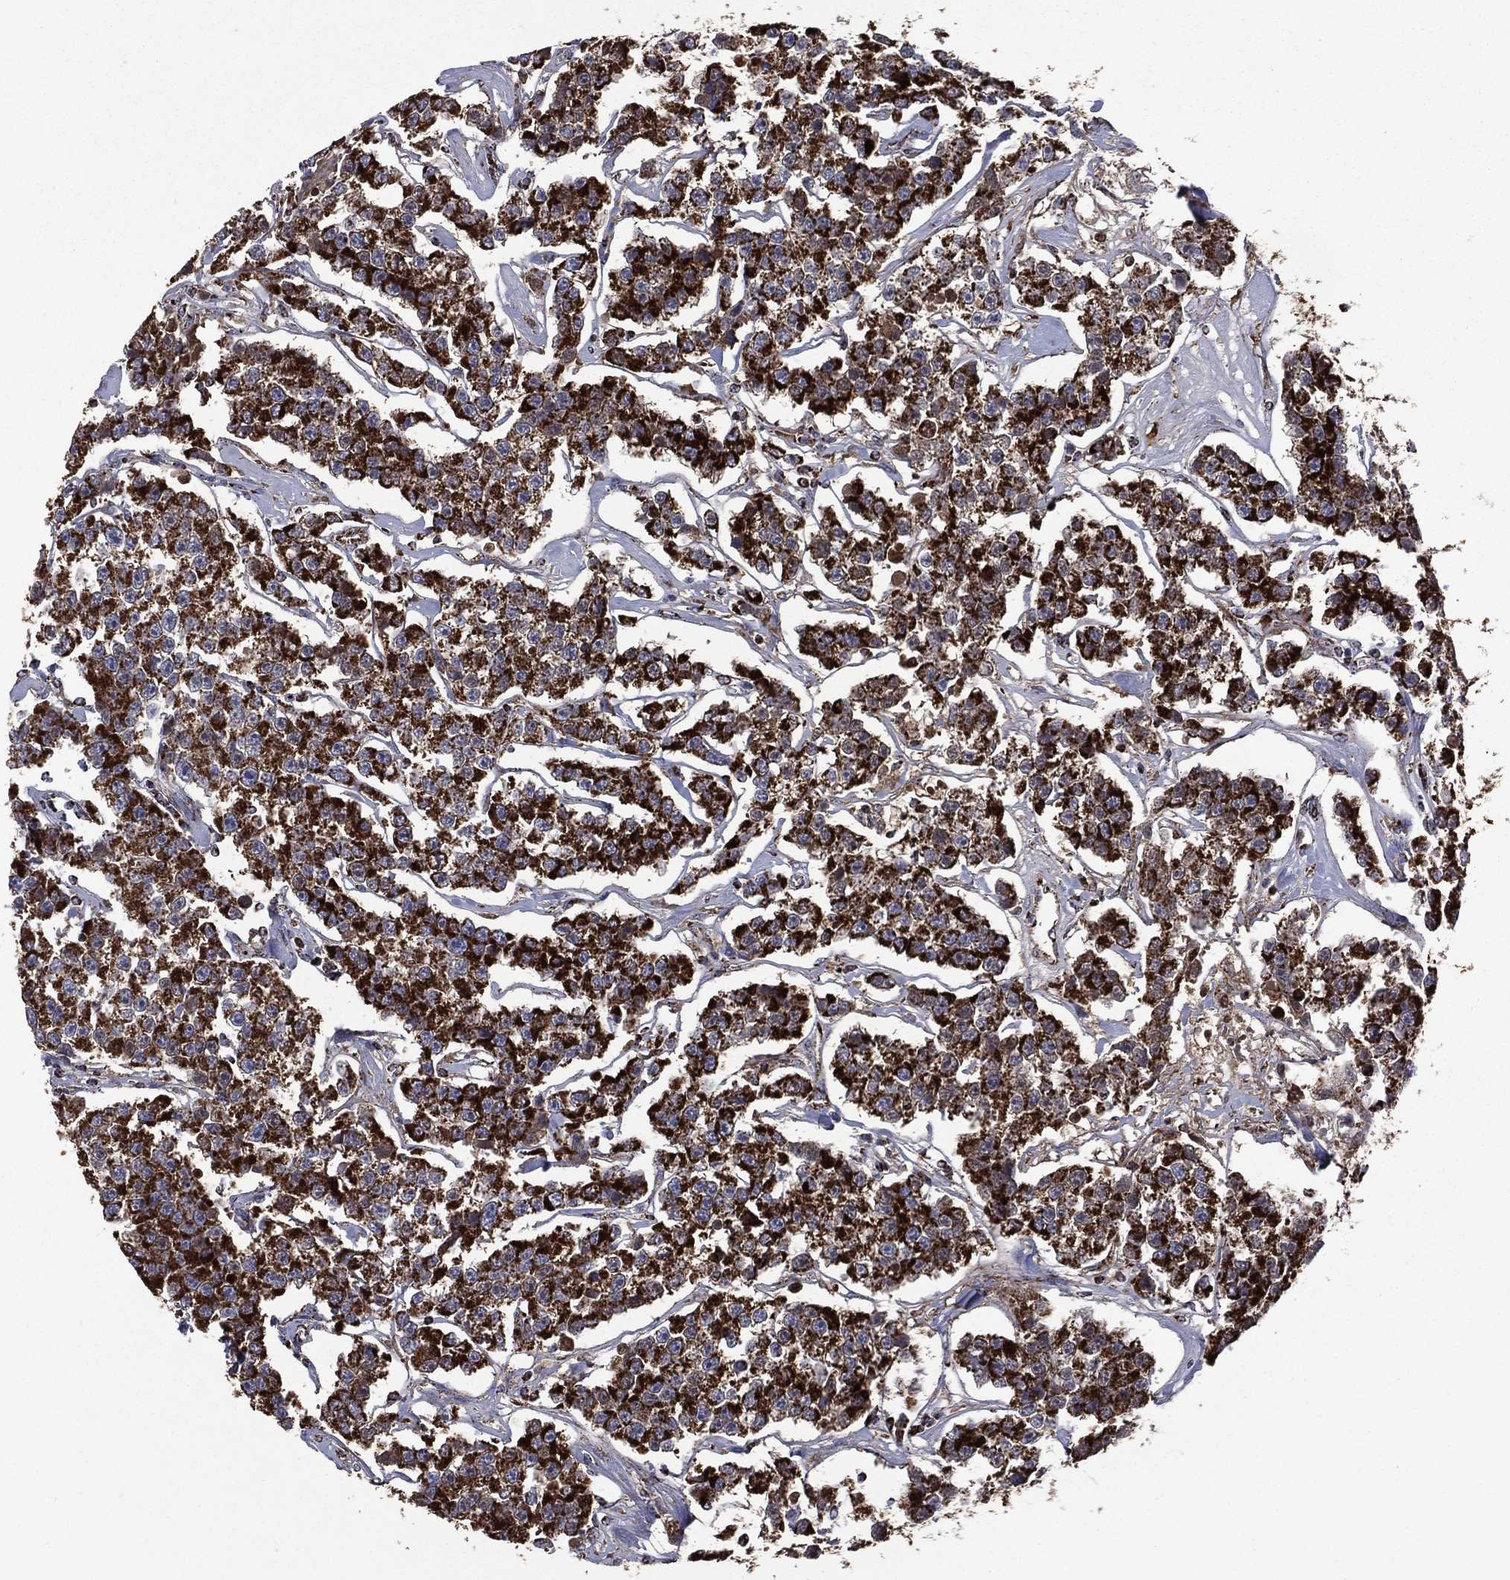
{"staining": {"intensity": "strong", "quantity": ">75%", "location": "cytoplasmic/membranous"}, "tissue": "testis cancer", "cell_type": "Tumor cells", "image_type": "cancer", "snomed": [{"axis": "morphology", "description": "Seminoma, NOS"}, {"axis": "topography", "description": "Testis"}], "caption": "This image shows IHC staining of human testis cancer (seminoma), with high strong cytoplasmic/membranous expression in about >75% of tumor cells.", "gene": "GOT2", "patient": {"sex": "male", "age": 59}}